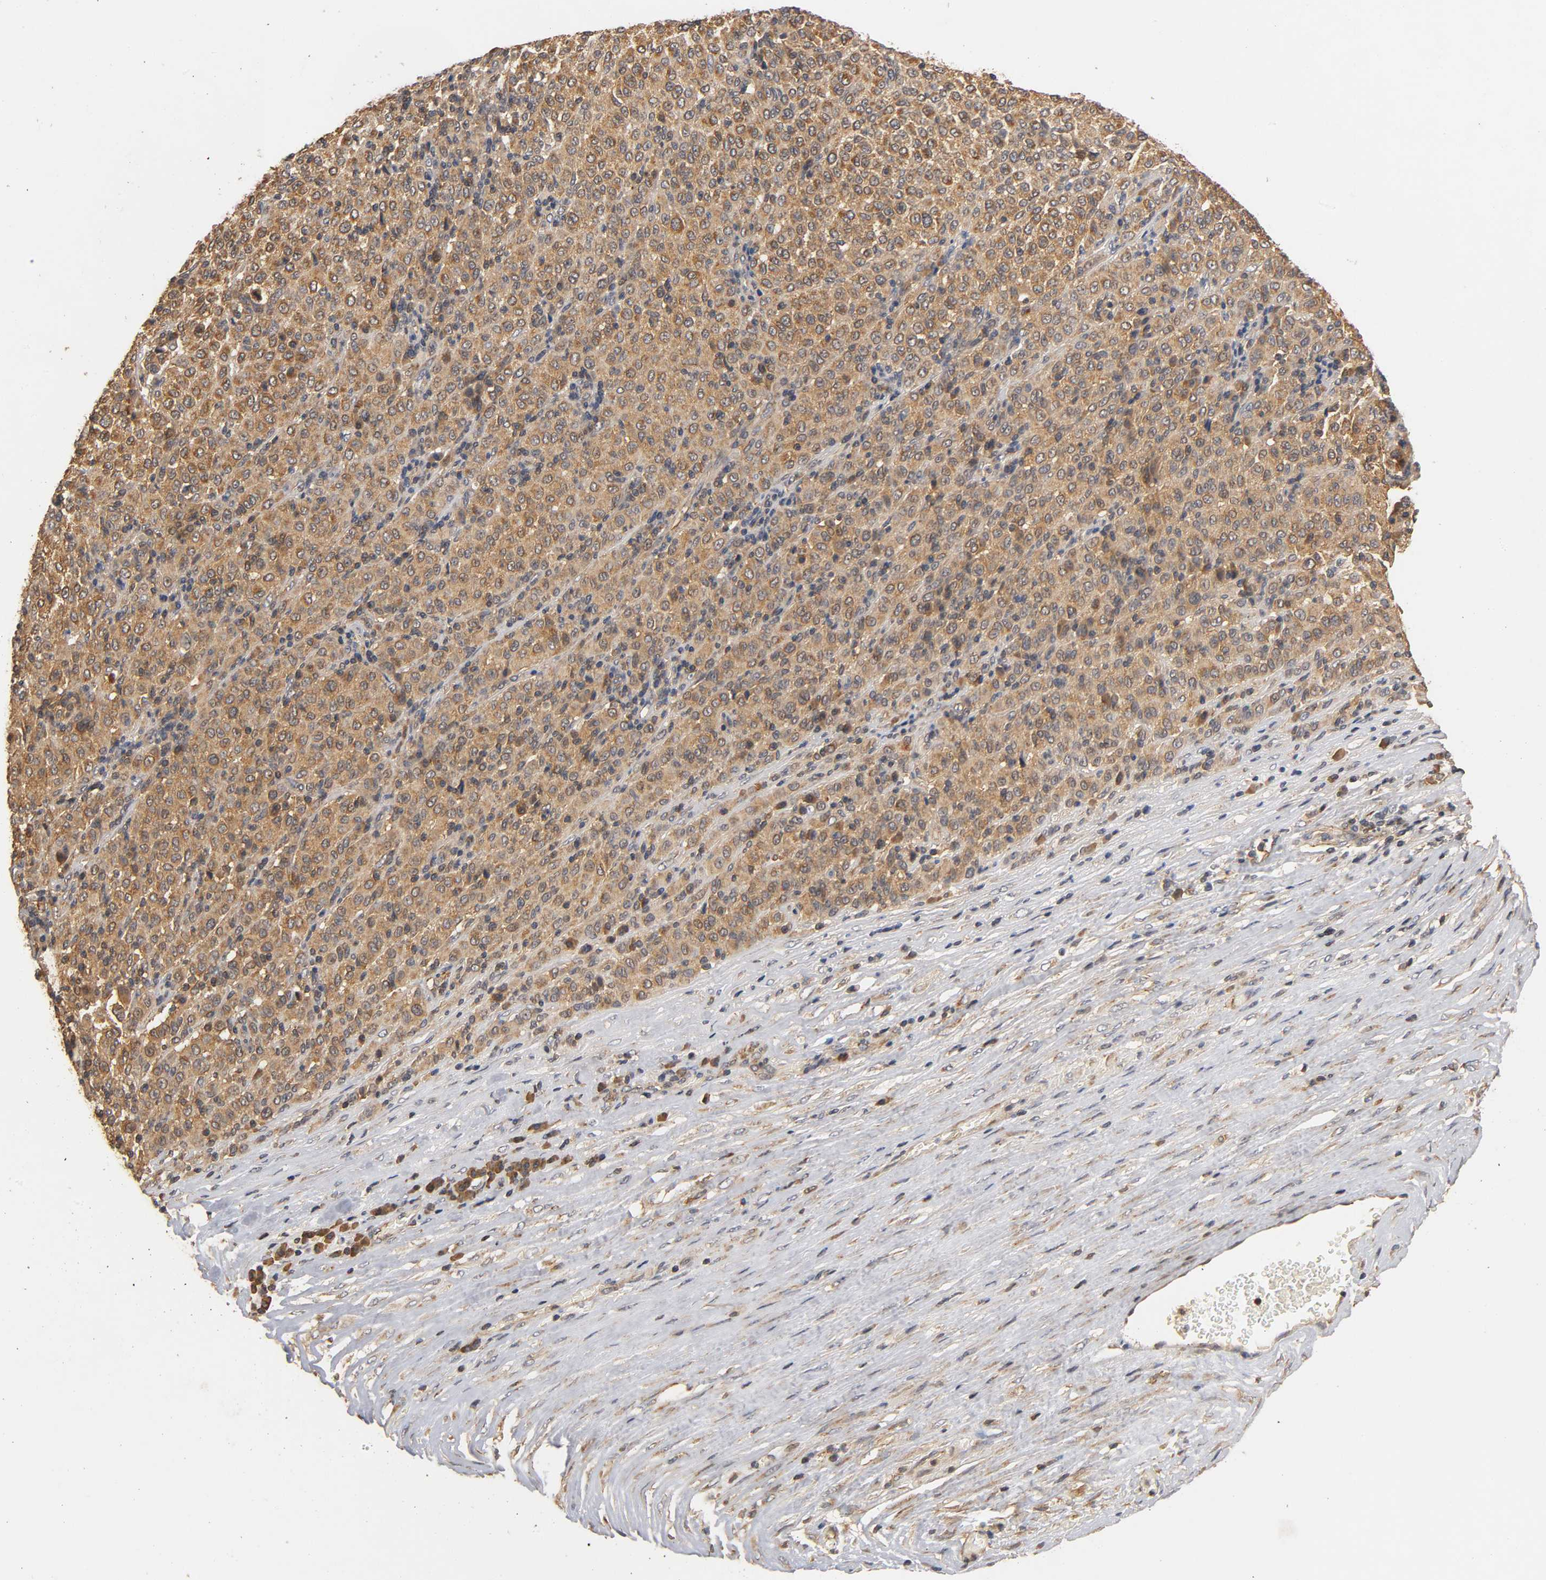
{"staining": {"intensity": "strong", "quantity": ">75%", "location": "cytoplasmic/membranous"}, "tissue": "melanoma", "cell_type": "Tumor cells", "image_type": "cancer", "snomed": [{"axis": "morphology", "description": "Malignant melanoma, Metastatic site"}, {"axis": "topography", "description": "Pancreas"}], "caption": "Melanoma stained with a brown dye demonstrates strong cytoplasmic/membranous positive positivity in approximately >75% of tumor cells.", "gene": "SCAP", "patient": {"sex": "female", "age": 30}}